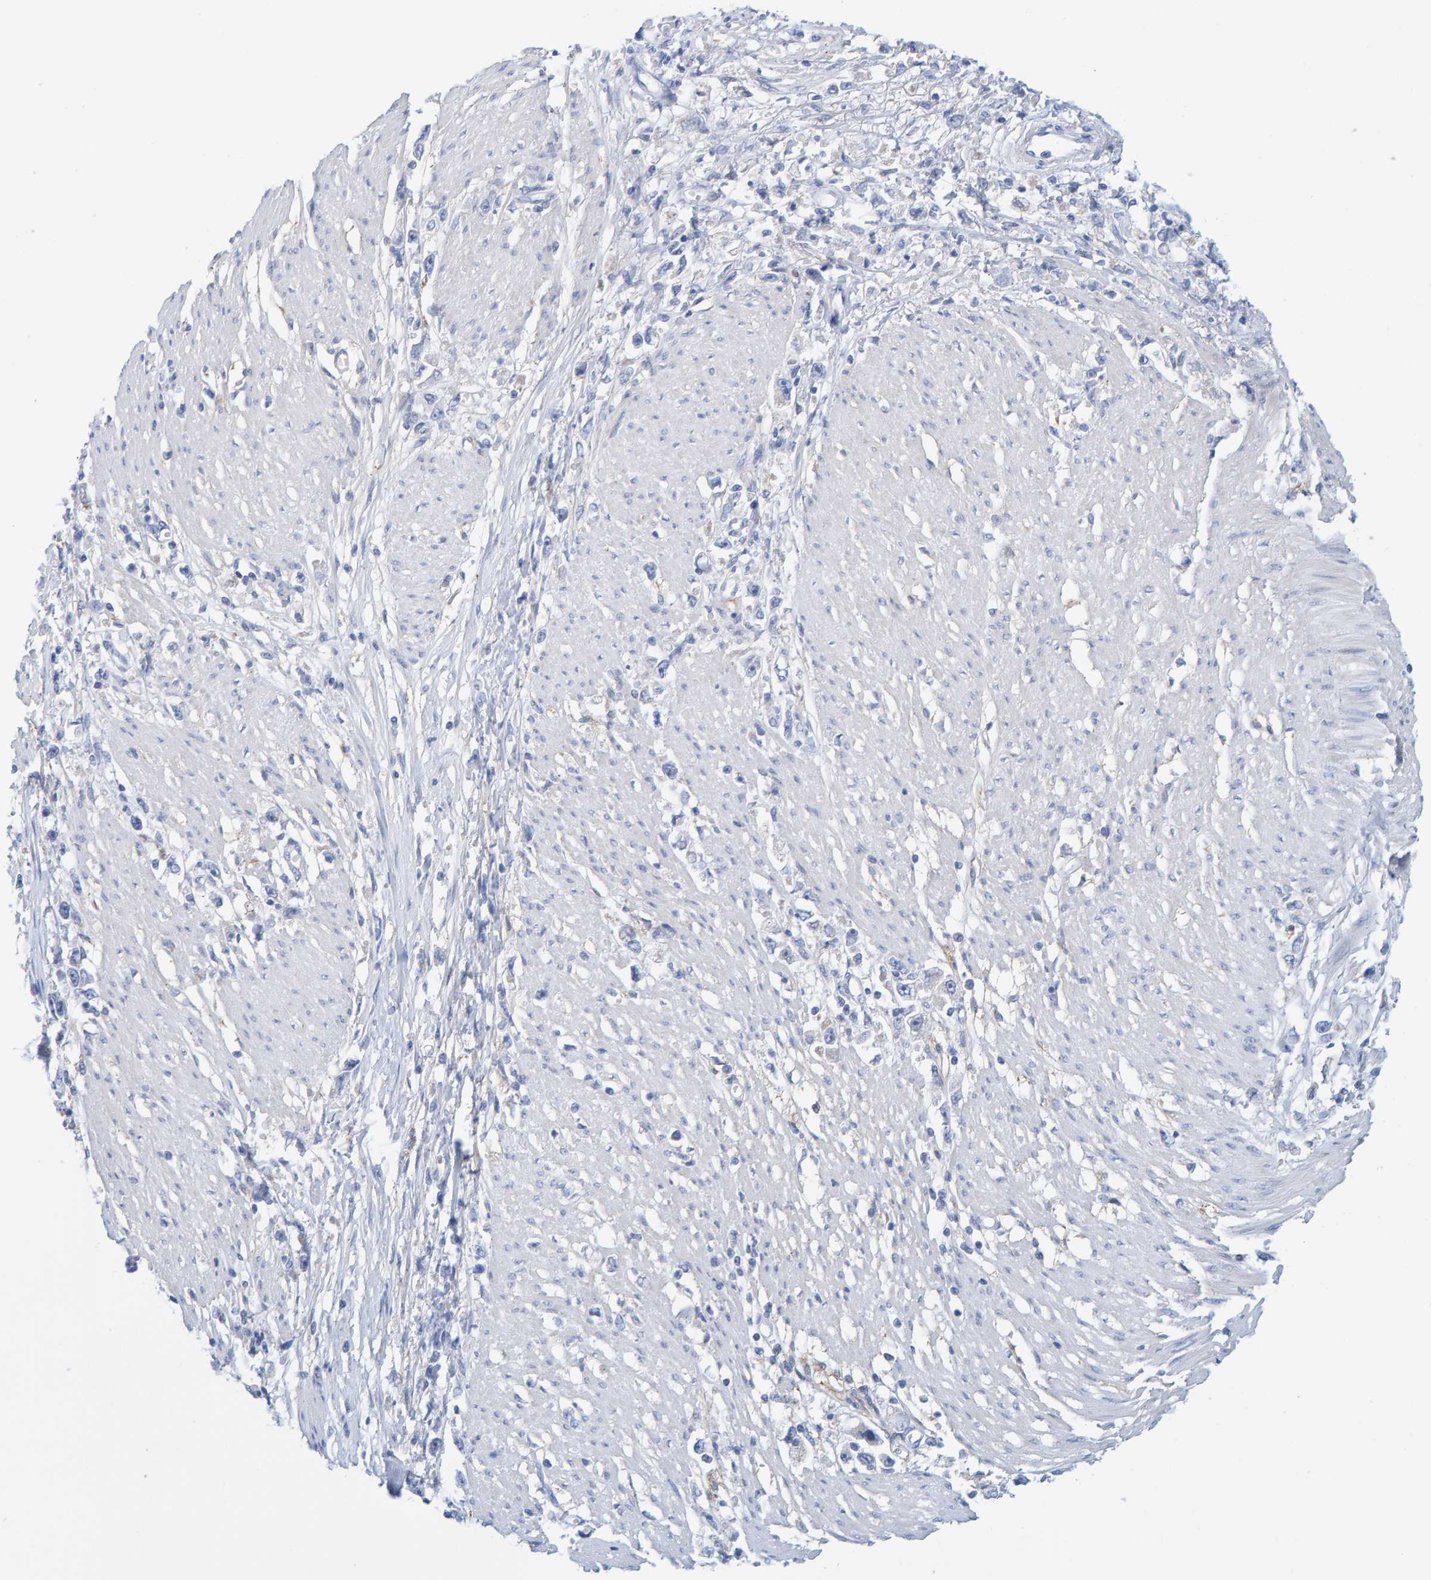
{"staining": {"intensity": "negative", "quantity": "none", "location": "none"}, "tissue": "stomach cancer", "cell_type": "Tumor cells", "image_type": "cancer", "snomed": [{"axis": "morphology", "description": "Adenocarcinoma, NOS"}, {"axis": "topography", "description": "Stomach"}], "caption": "High magnification brightfield microscopy of stomach cancer (adenocarcinoma) stained with DAB (brown) and counterstained with hematoxylin (blue): tumor cells show no significant staining. Nuclei are stained in blue.", "gene": "KLHL11", "patient": {"sex": "female", "age": 59}}